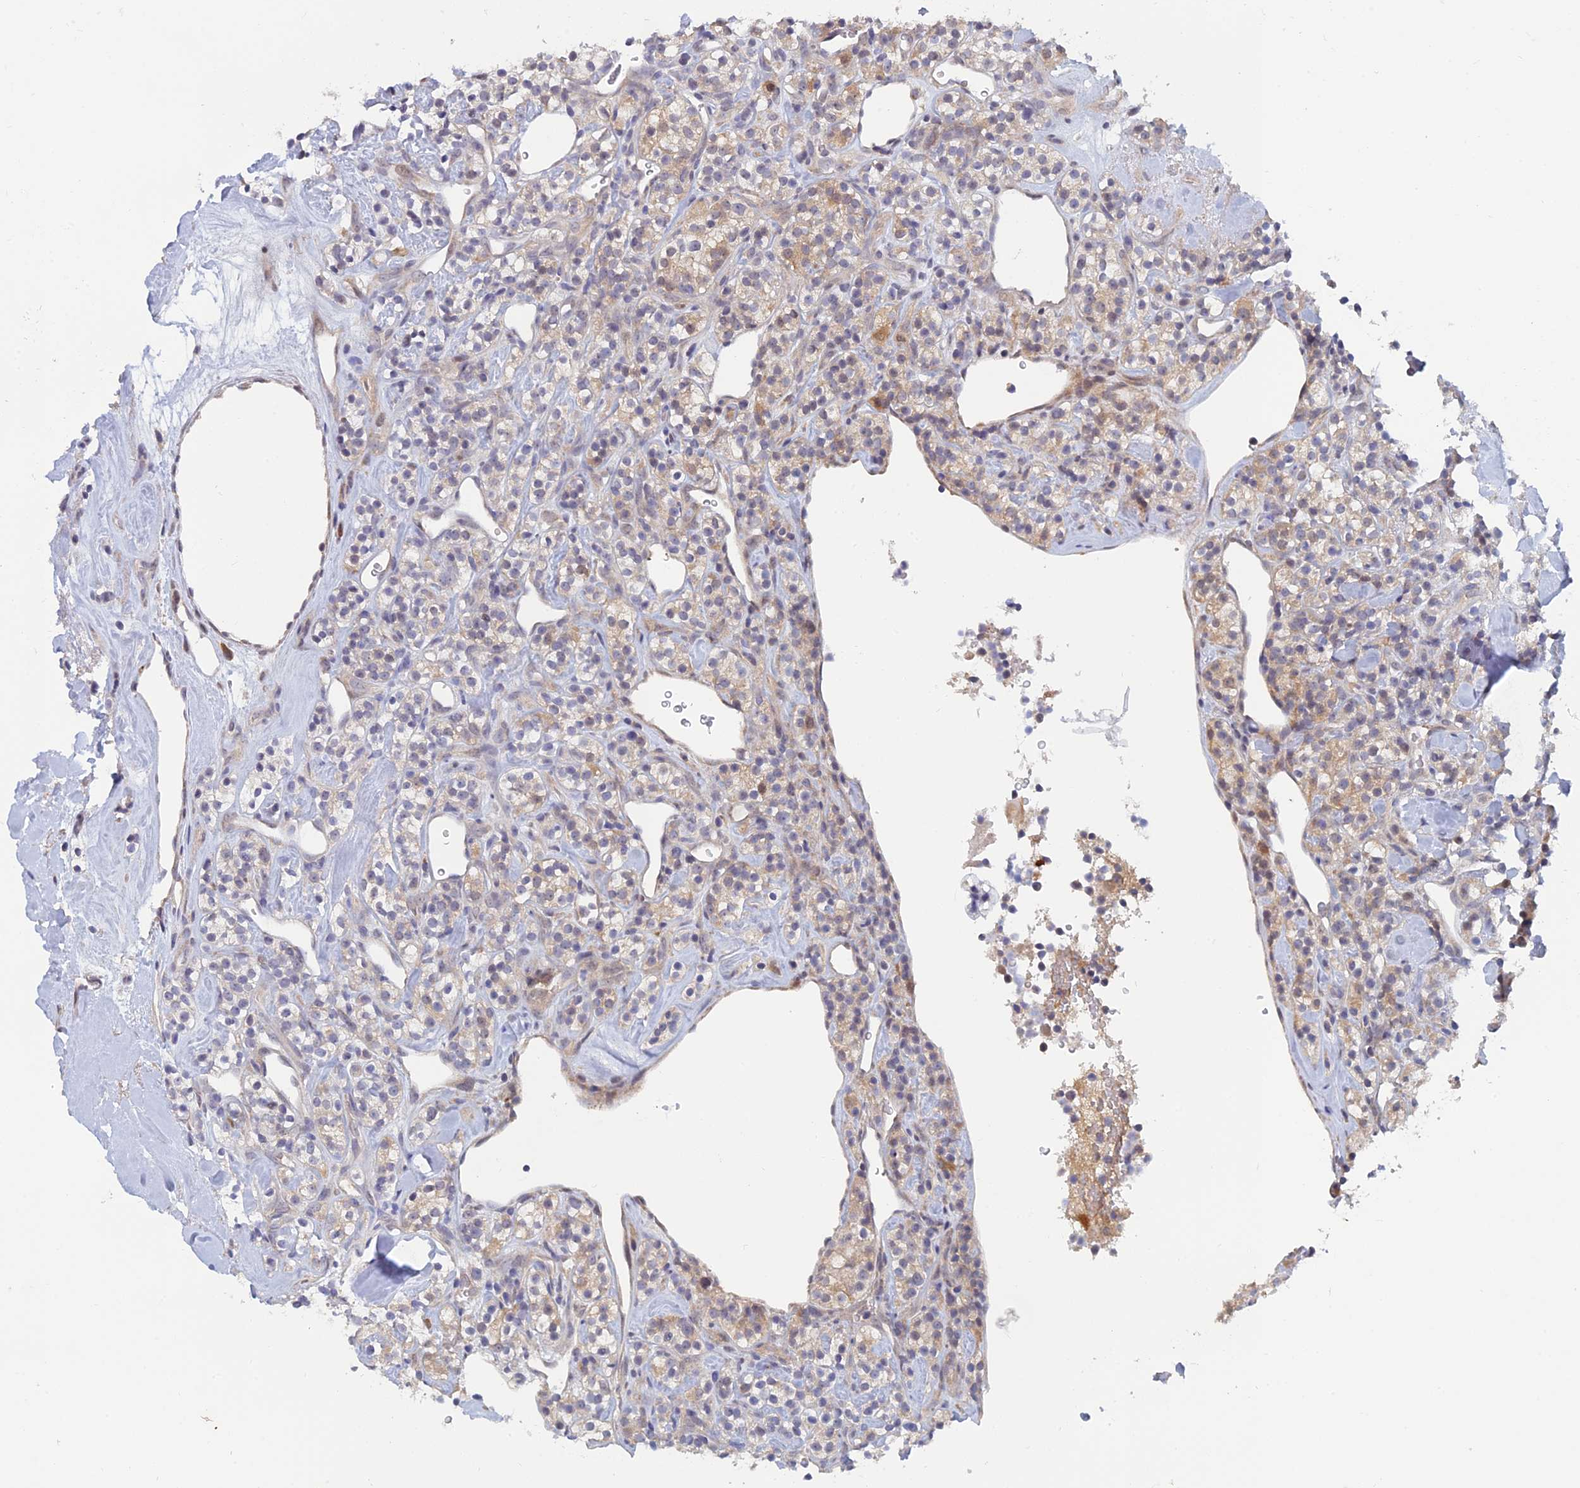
{"staining": {"intensity": "weak", "quantity": "25%-75%", "location": "cytoplasmic/membranous"}, "tissue": "renal cancer", "cell_type": "Tumor cells", "image_type": "cancer", "snomed": [{"axis": "morphology", "description": "Adenocarcinoma, NOS"}, {"axis": "topography", "description": "Kidney"}], "caption": "The photomicrograph reveals staining of renal cancer (adenocarcinoma), revealing weak cytoplasmic/membranous protein positivity (brown color) within tumor cells. (DAB IHC, brown staining for protein, blue staining for nuclei).", "gene": "SRA1", "patient": {"sex": "male", "age": 77}}